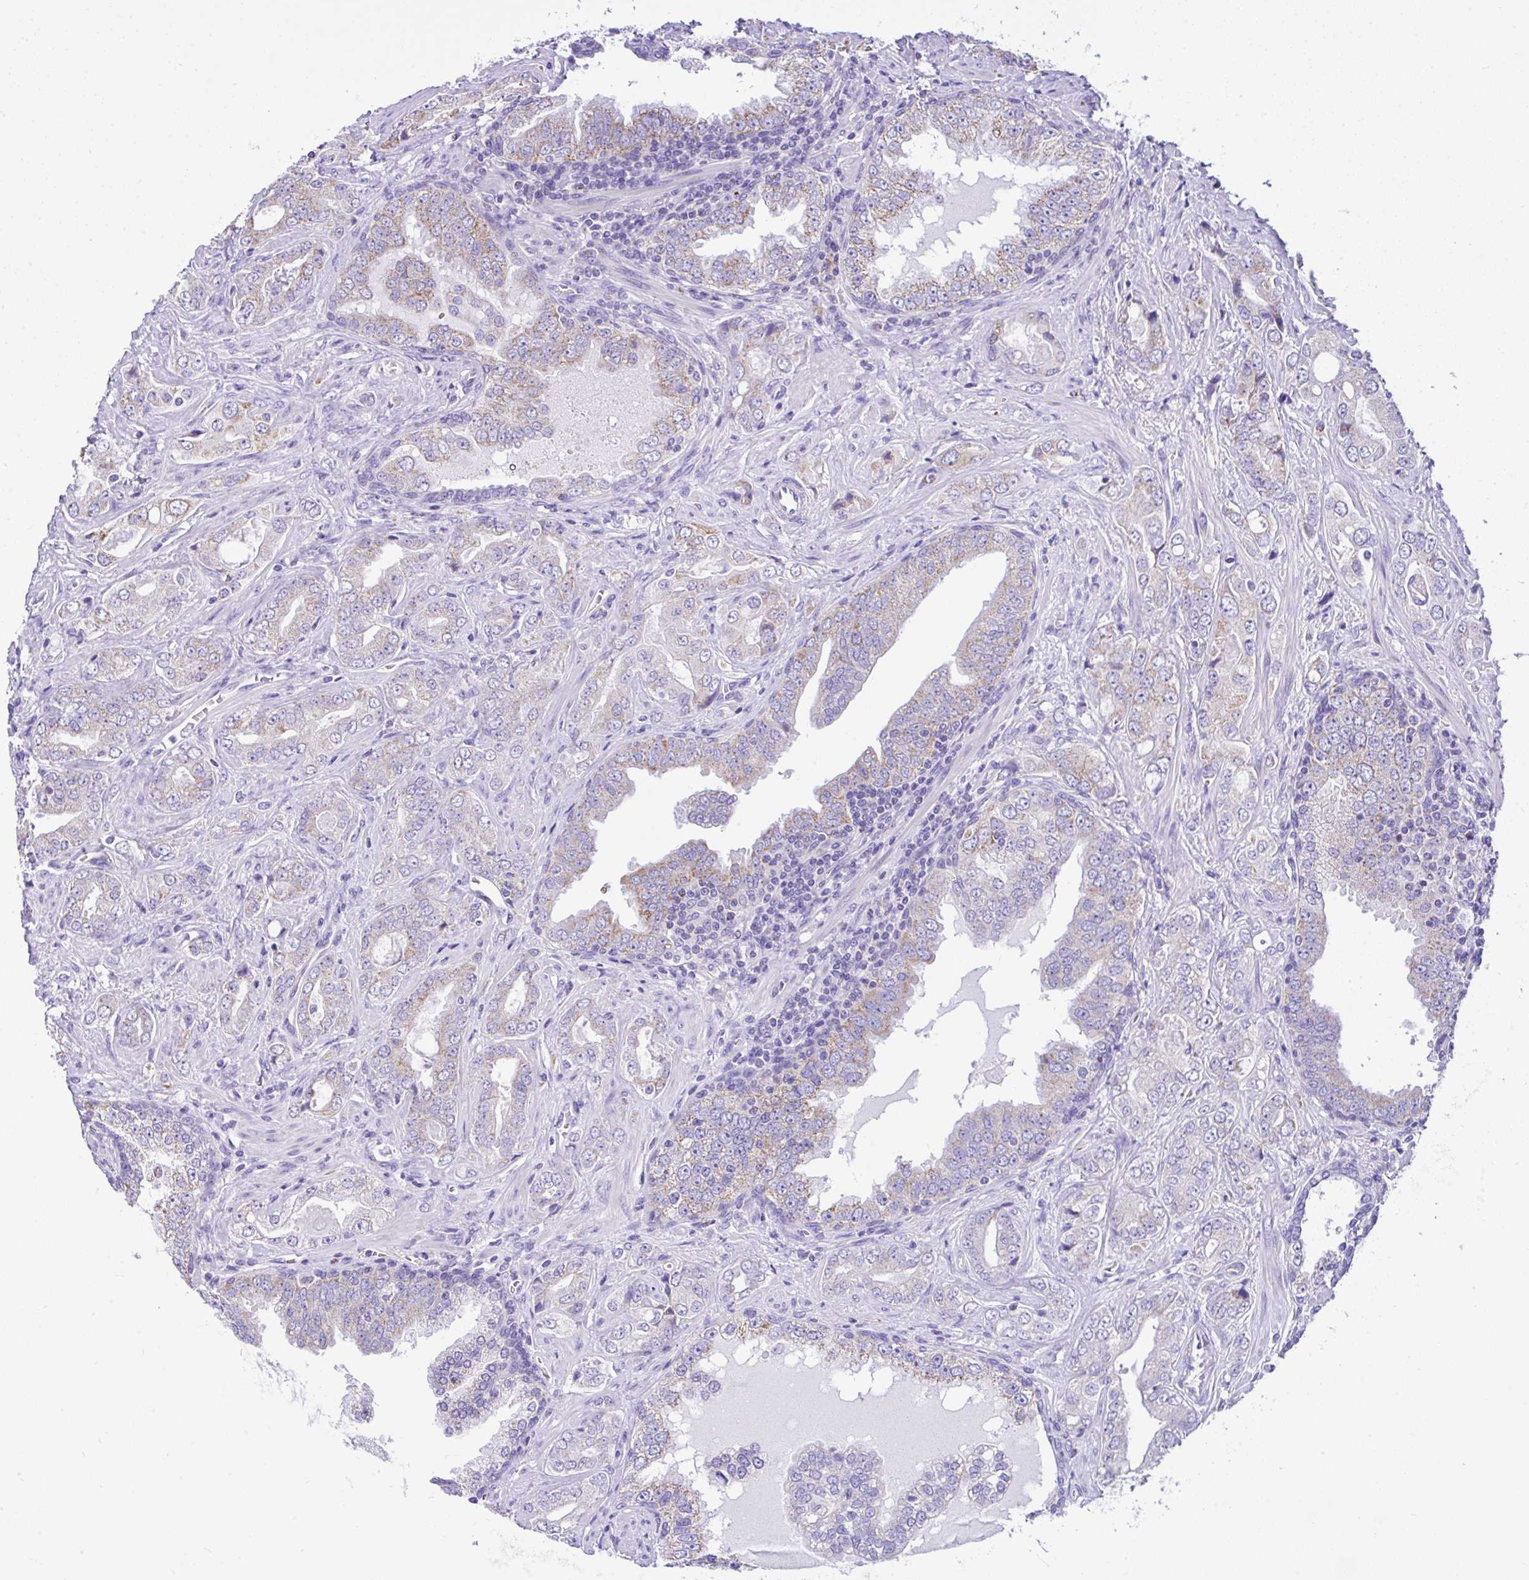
{"staining": {"intensity": "moderate", "quantity": "<25%", "location": "cytoplasmic/membranous"}, "tissue": "prostate cancer", "cell_type": "Tumor cells", "image_type": "cancer", "snomed": [{"axis": "morphology", "description": "Adenocarcinoma, High grade"}, {"axis": "topography", "description": "Prostate"}], "caption": "The image displays a brown stain indicating the presence of a protein in the cytoplasmic/membranous of tumor cells in prostate high-grade adenocarcinoma.", "gene": "SLC13A1", "patient": {"sex": "male", "age": 67}}